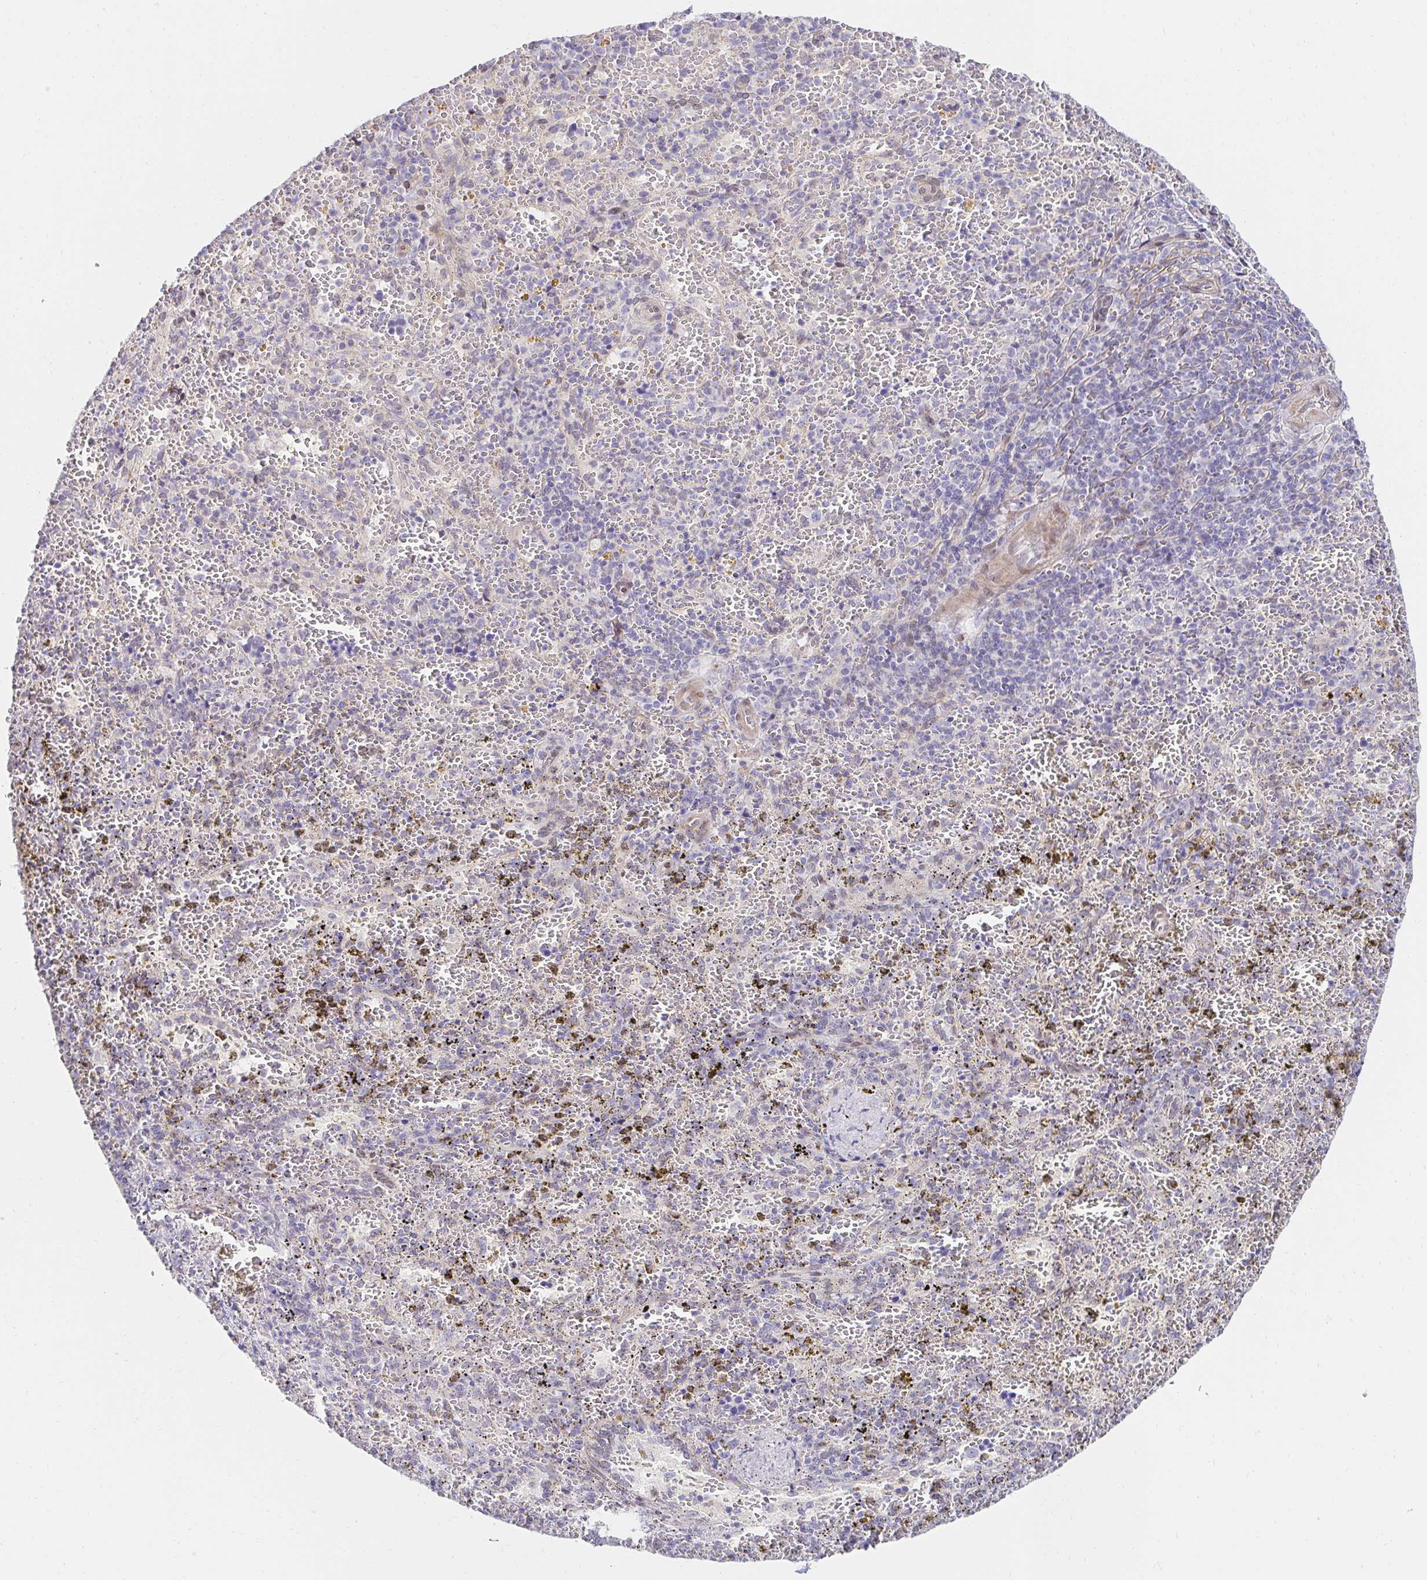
{"staining": {"intensity": "negative", "quantity": "none", "location": "none"}, "tissue": "spleen", "cell_type": "Cells in red pulp", "image_type": "normal", "snomed": [{"axis": "morphology", "description": "Normal tissue, NOS"}, {"axis": "topography", "description": "Spleen"}], "caption": "A micrograph of human spleen is negative for staining in cells in red pulp. (DAB immunohistochemistry (IHC) with hematoxylin counter stain).", "gene": "AKAP14", "patient": {"sex": "female", "age": 50}}